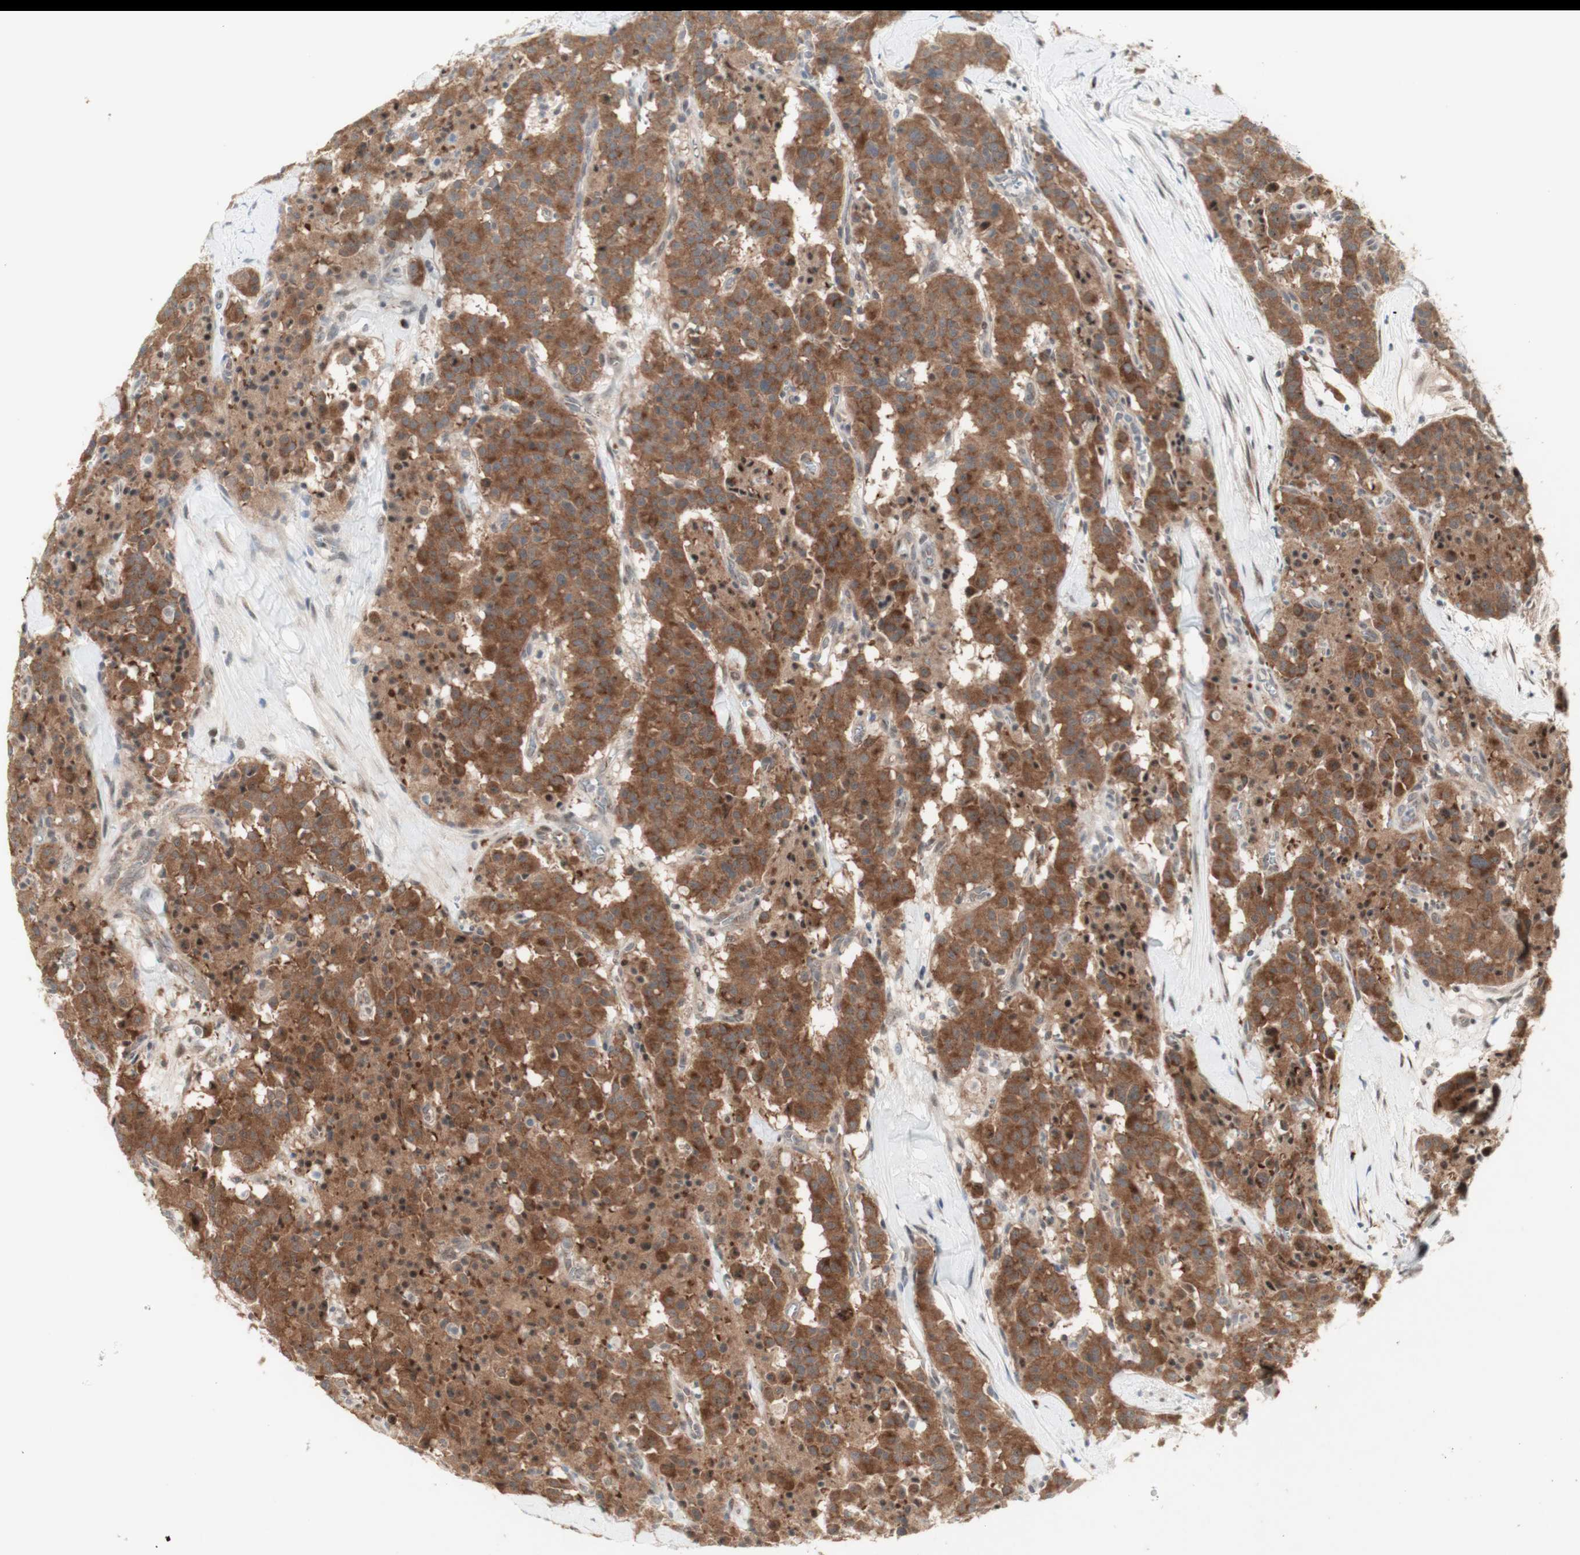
{"staining": {"intensity": "strong", "quantity": ">75%", "location": "cytoplasmic/membranous"}, "tissue": "carcinoid", "cell_type": "Tumor cells", "image_type": "cancer", "snomed": [{"axis": "morphology", "description": "Carcinoid, malignant, NOS"}, {"axis": "topography", "description": "Lung"}], "caption": "Strong cytoplasmic/membranous staining is appreciated in about >75% of tumor cells in carcinoid.", "gene": "CYLD", "patient": {"sex": "male", "age": 30}}